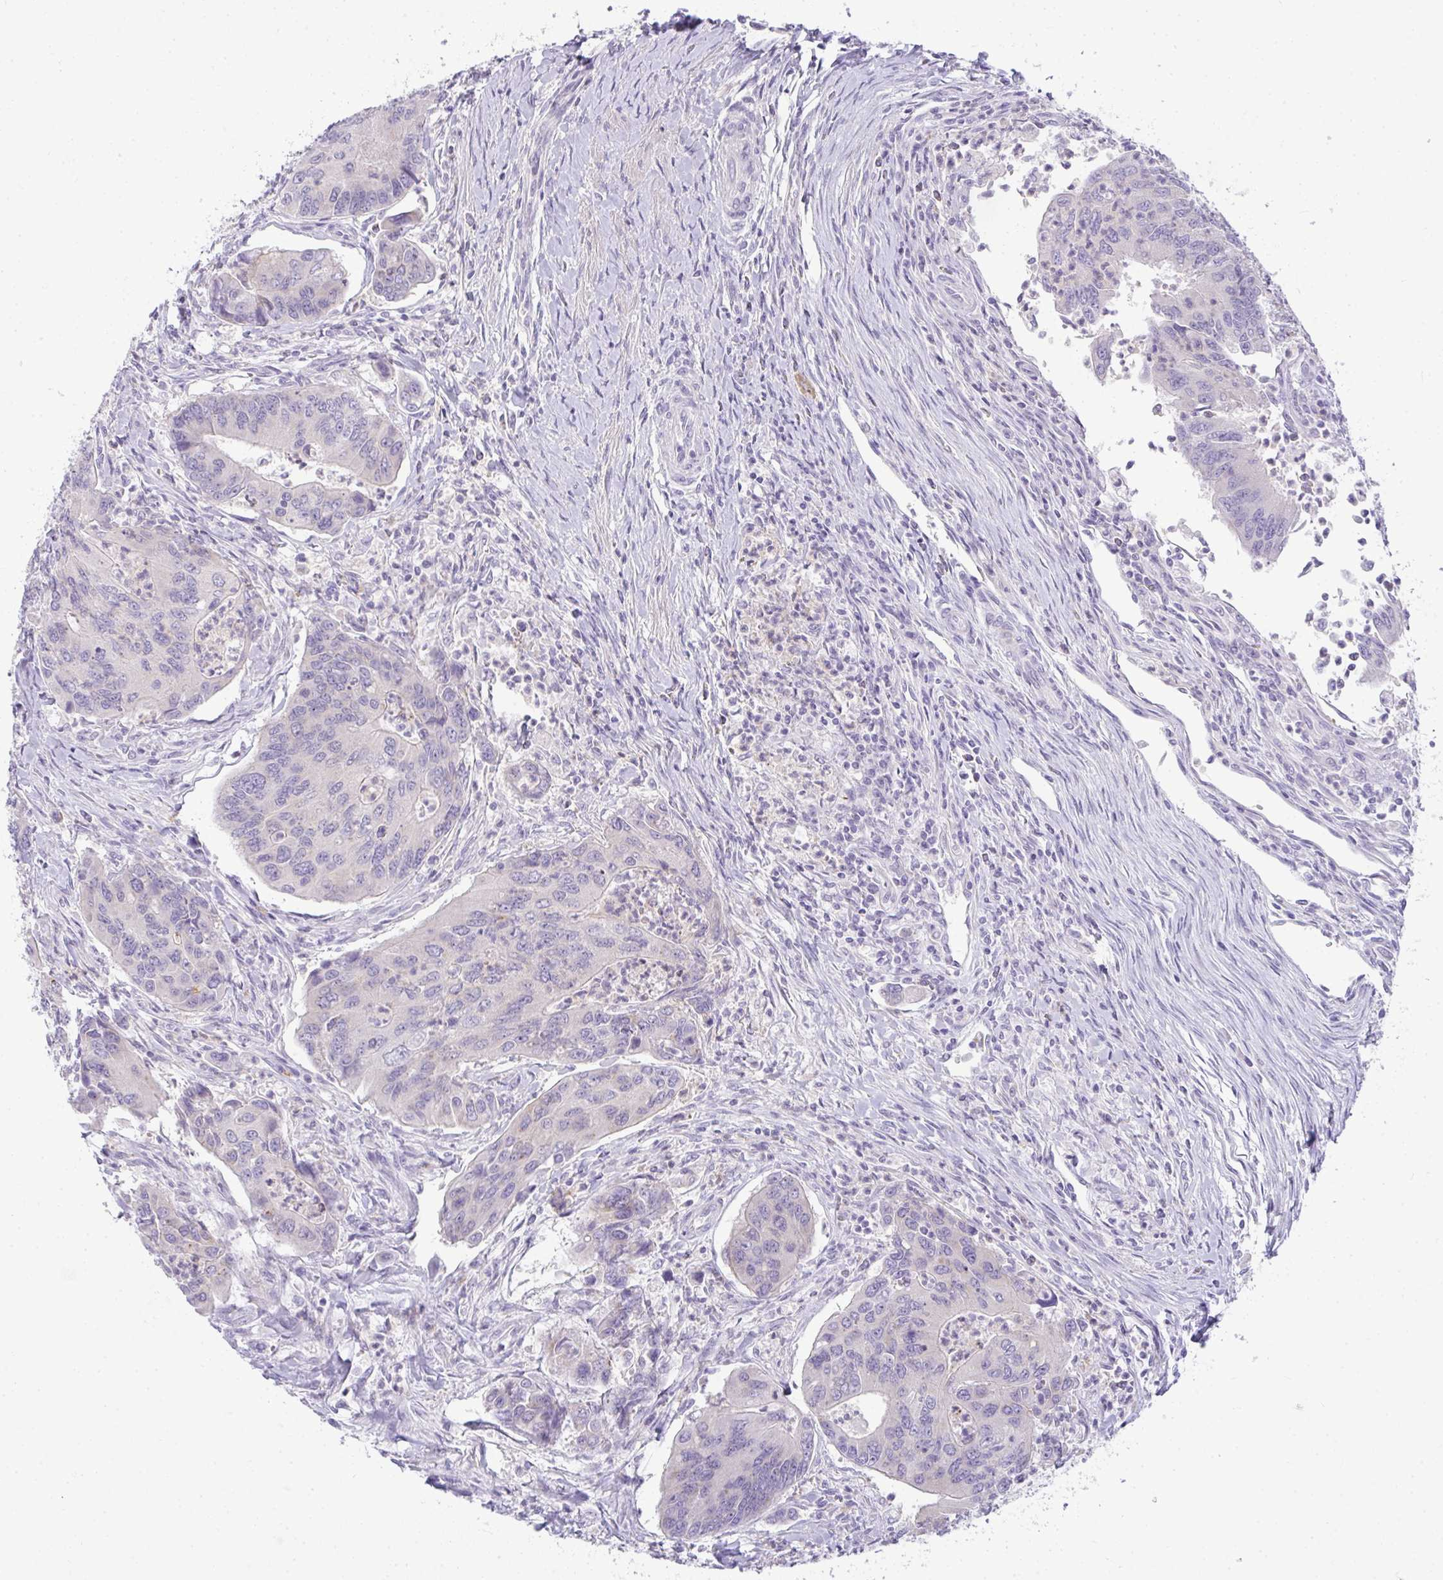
{"staining": {"intensity": "negative", "quantity": "none", "location": "none"}, "tissue": "colorectal cancer", "cell_type": "Tumor cells", "image_type": "cancer", "snomed": [{"axis": "morphology", "description": "Adenocarcinoma, NOS"}, {"axis": "topography", "description": "Colon"}], "caption": "A high-resolution micrograph shows IHC staining of adenocarcinoma (colorectal), which displays no significant expression in tumor cells. Brightfield microscopy of immunohistochemistry (IHC) stained with DAB (3,3'-diaminobenzidine) (brown) and hematoxylin (blue), captured at high magnification.", "gene": "LIPE", "patient": {"sex": "female", "age": 67}}